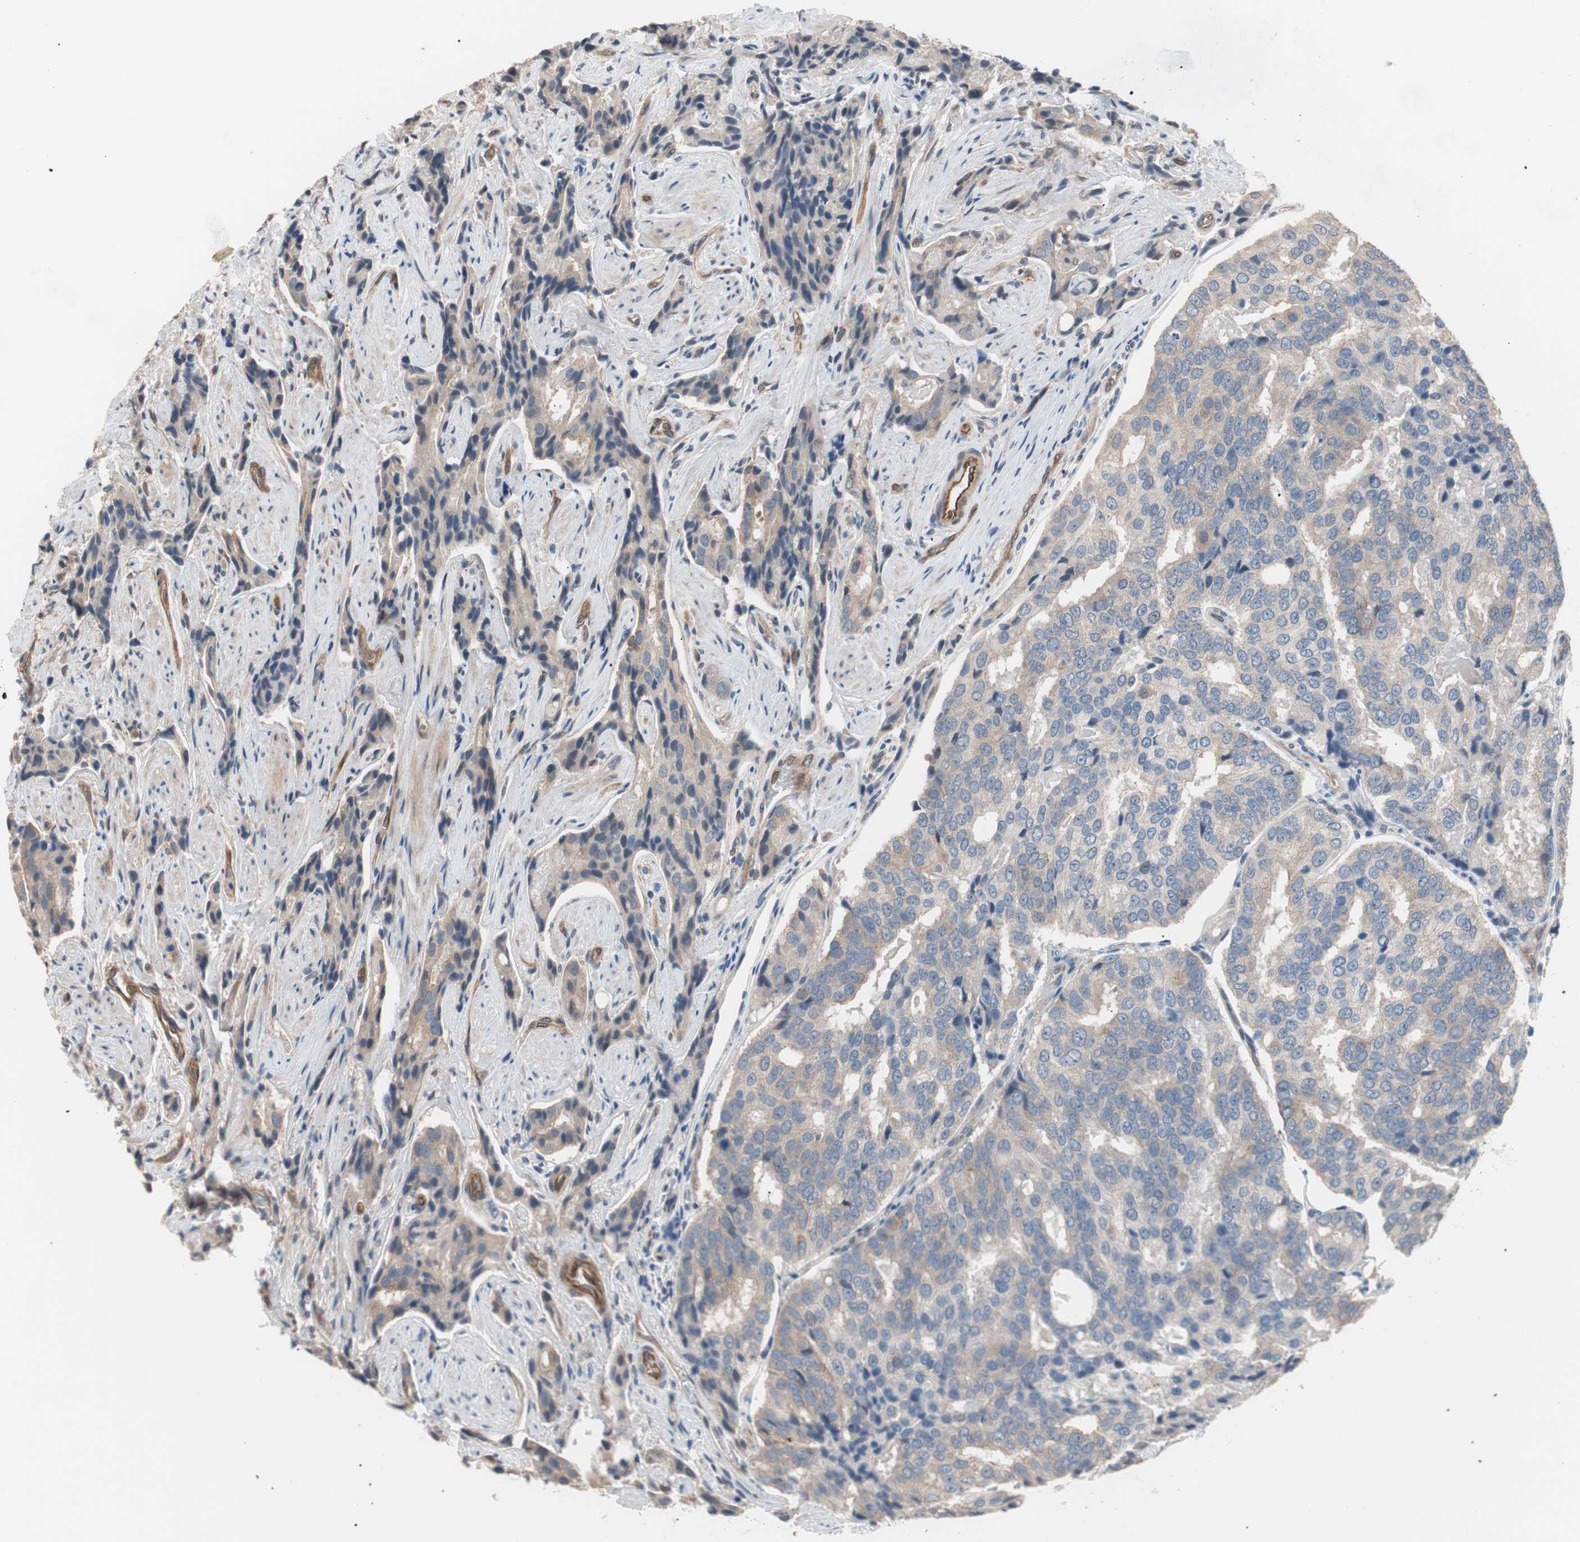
{"staining": {"intensity": "weak", "quantity": "25%-75%", "location": "cytoplasmic/membranous"}, "tissue": "prostate cancer", "cell_type": "Tumor cells", "image_type": "cancer", "snomed": [{"axis": "morphology", "description": "Adenocarcinoma, High grade"}, {"axis": "topography", "description": "Prostate"}], "caption": "IHC image of neoplastic tissue: human prostate high-grade adenocarcinoma stained using immunohistochemistry (IHC) exhibits low levels of weak protein expression localized specifically in the cytoplasmic/membranous of tumor cells, appearing as a cytoplasmic/membranous brown color.", "gene": "SMG1", "patient": {"sex": "male", "age": 58}}